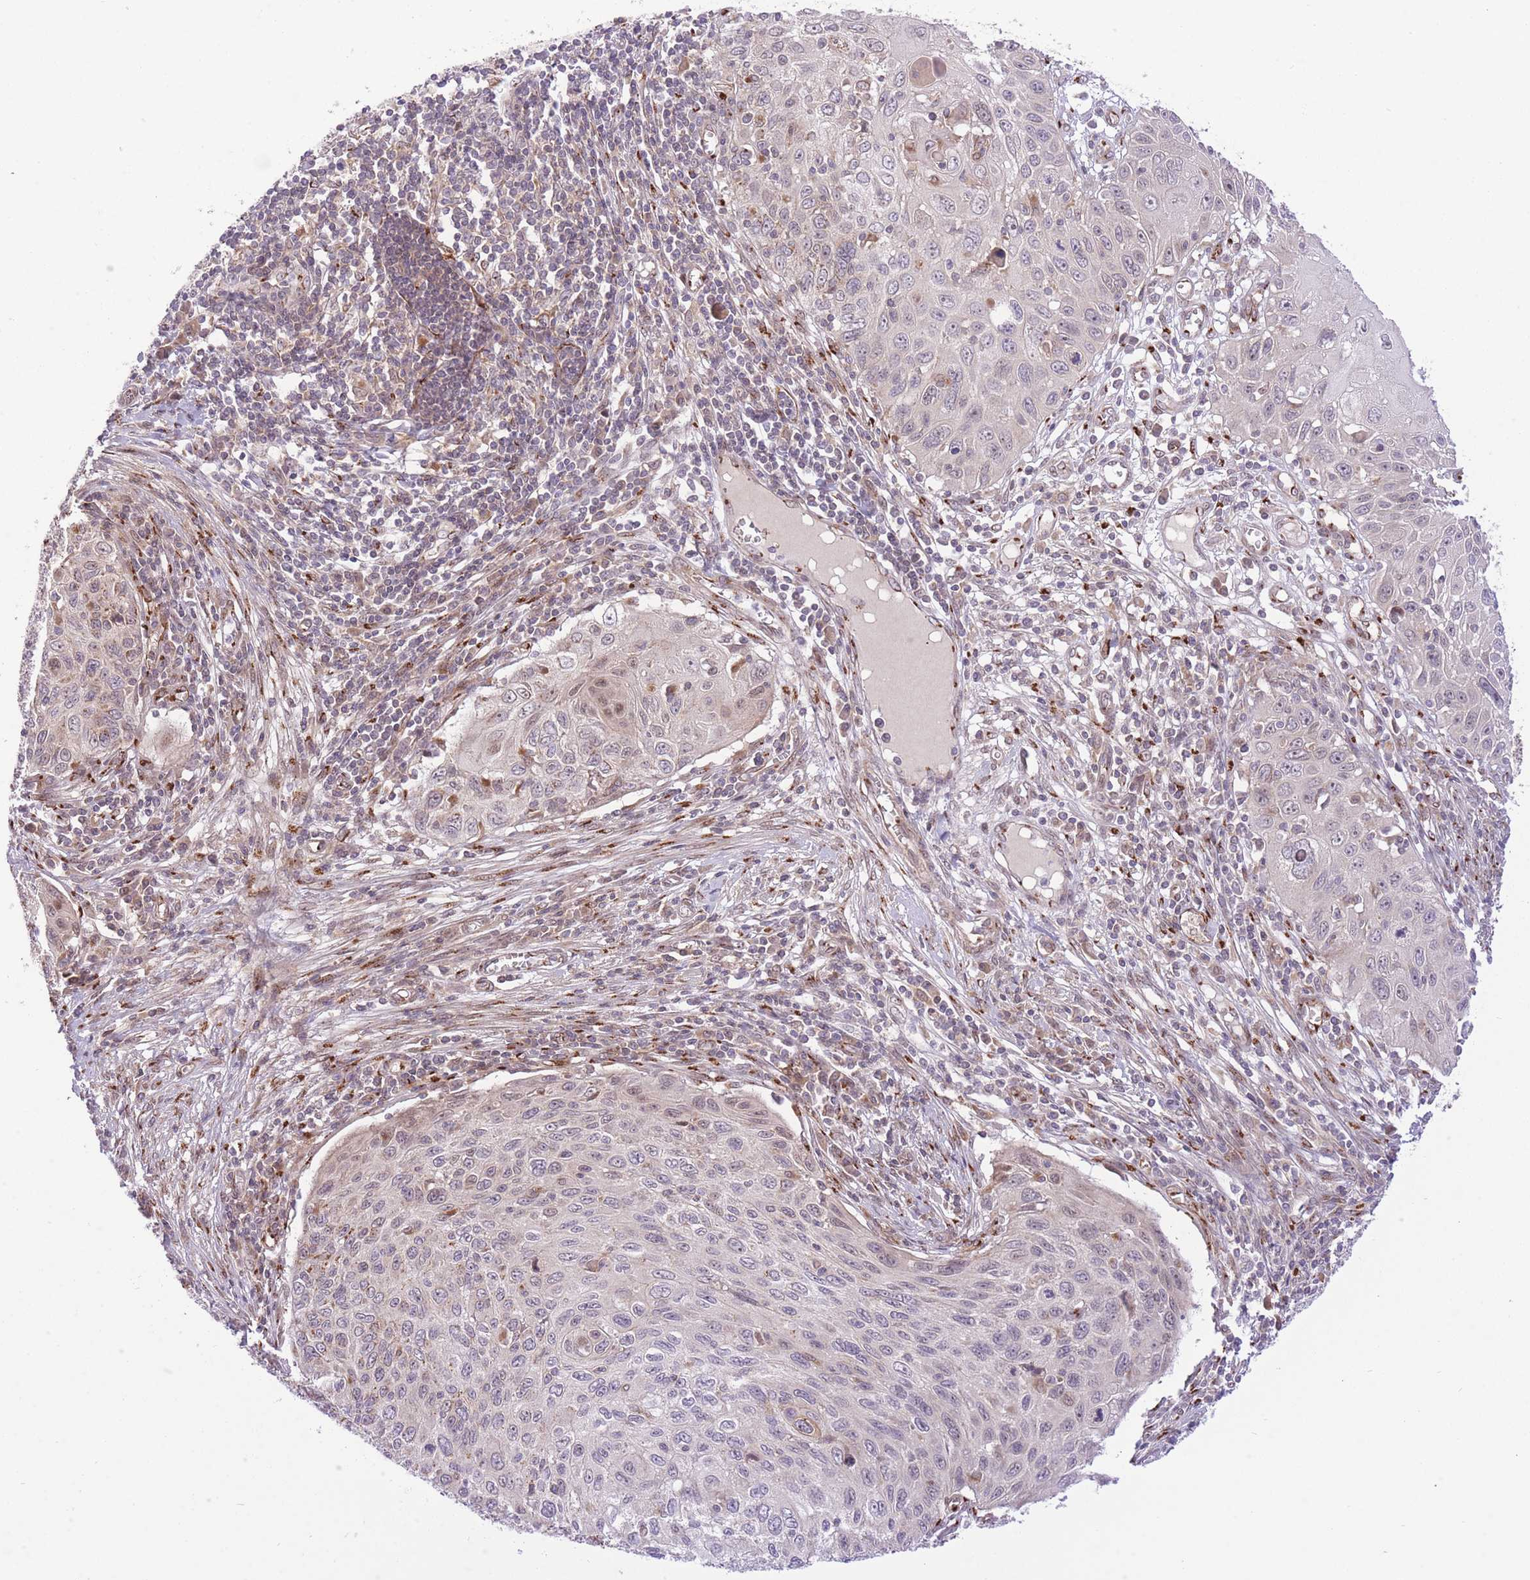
{"staining": {"intensity": "weak", "quantity": "<25%", "location": "cytoplasmic/membranous"}, "tissue": "cervical cancer", "cell_type": "Tumor cells", "image_type": "cancer", "snomed": [{"axis": "morphology", "description": "Squamous cell carcinoma, NOS"}, {"axis": "topography", "description": "Cervix"}], "caption": "Tumor cells are negative for brown protein staining in cervical squamous cell carcinoma.", "gene": "ZBED5", "patient": {"sex": "female", "age": 70}}